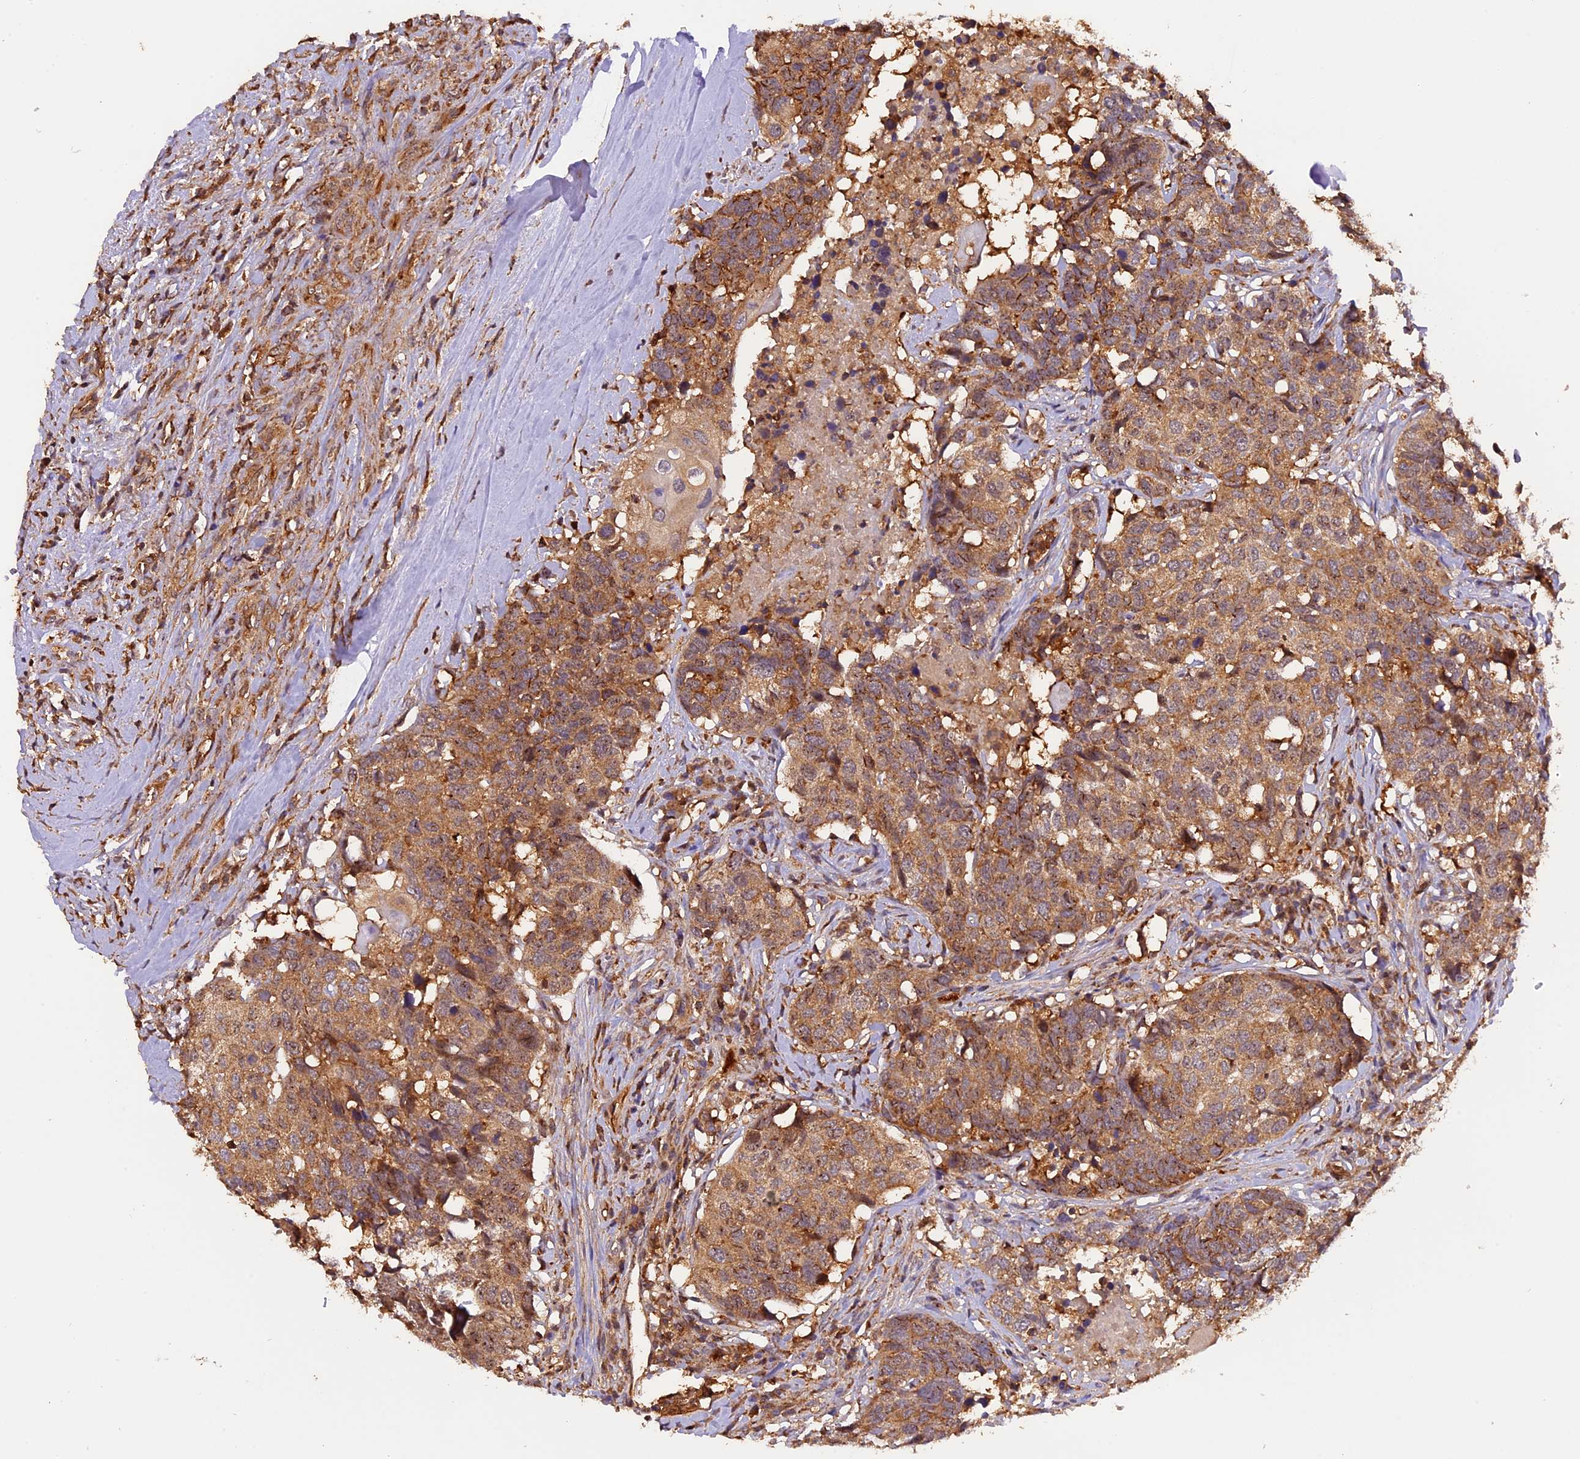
{"staining": {"intensity": "moderate", "quantity": ">75%", "location": "cytoplasmic/membranous"}, "tissue": "head and neck cancer", "cell_type": "Tumor cells", "image_type": "cancer", "snomed": [{"axis": "morphology", "description": "Squamous cell carcinoma, NOS"}, {"axis": "topography", "description": "Head-Neck"}], "caption": "Moderate cytoplasmic/membranous protein staining is appreciated in approximately >75% of tumor cells in squamous cell carcinoma (head and neck).", "gene": "PEX3", "patient": {"sex": "male", "age": 66}}